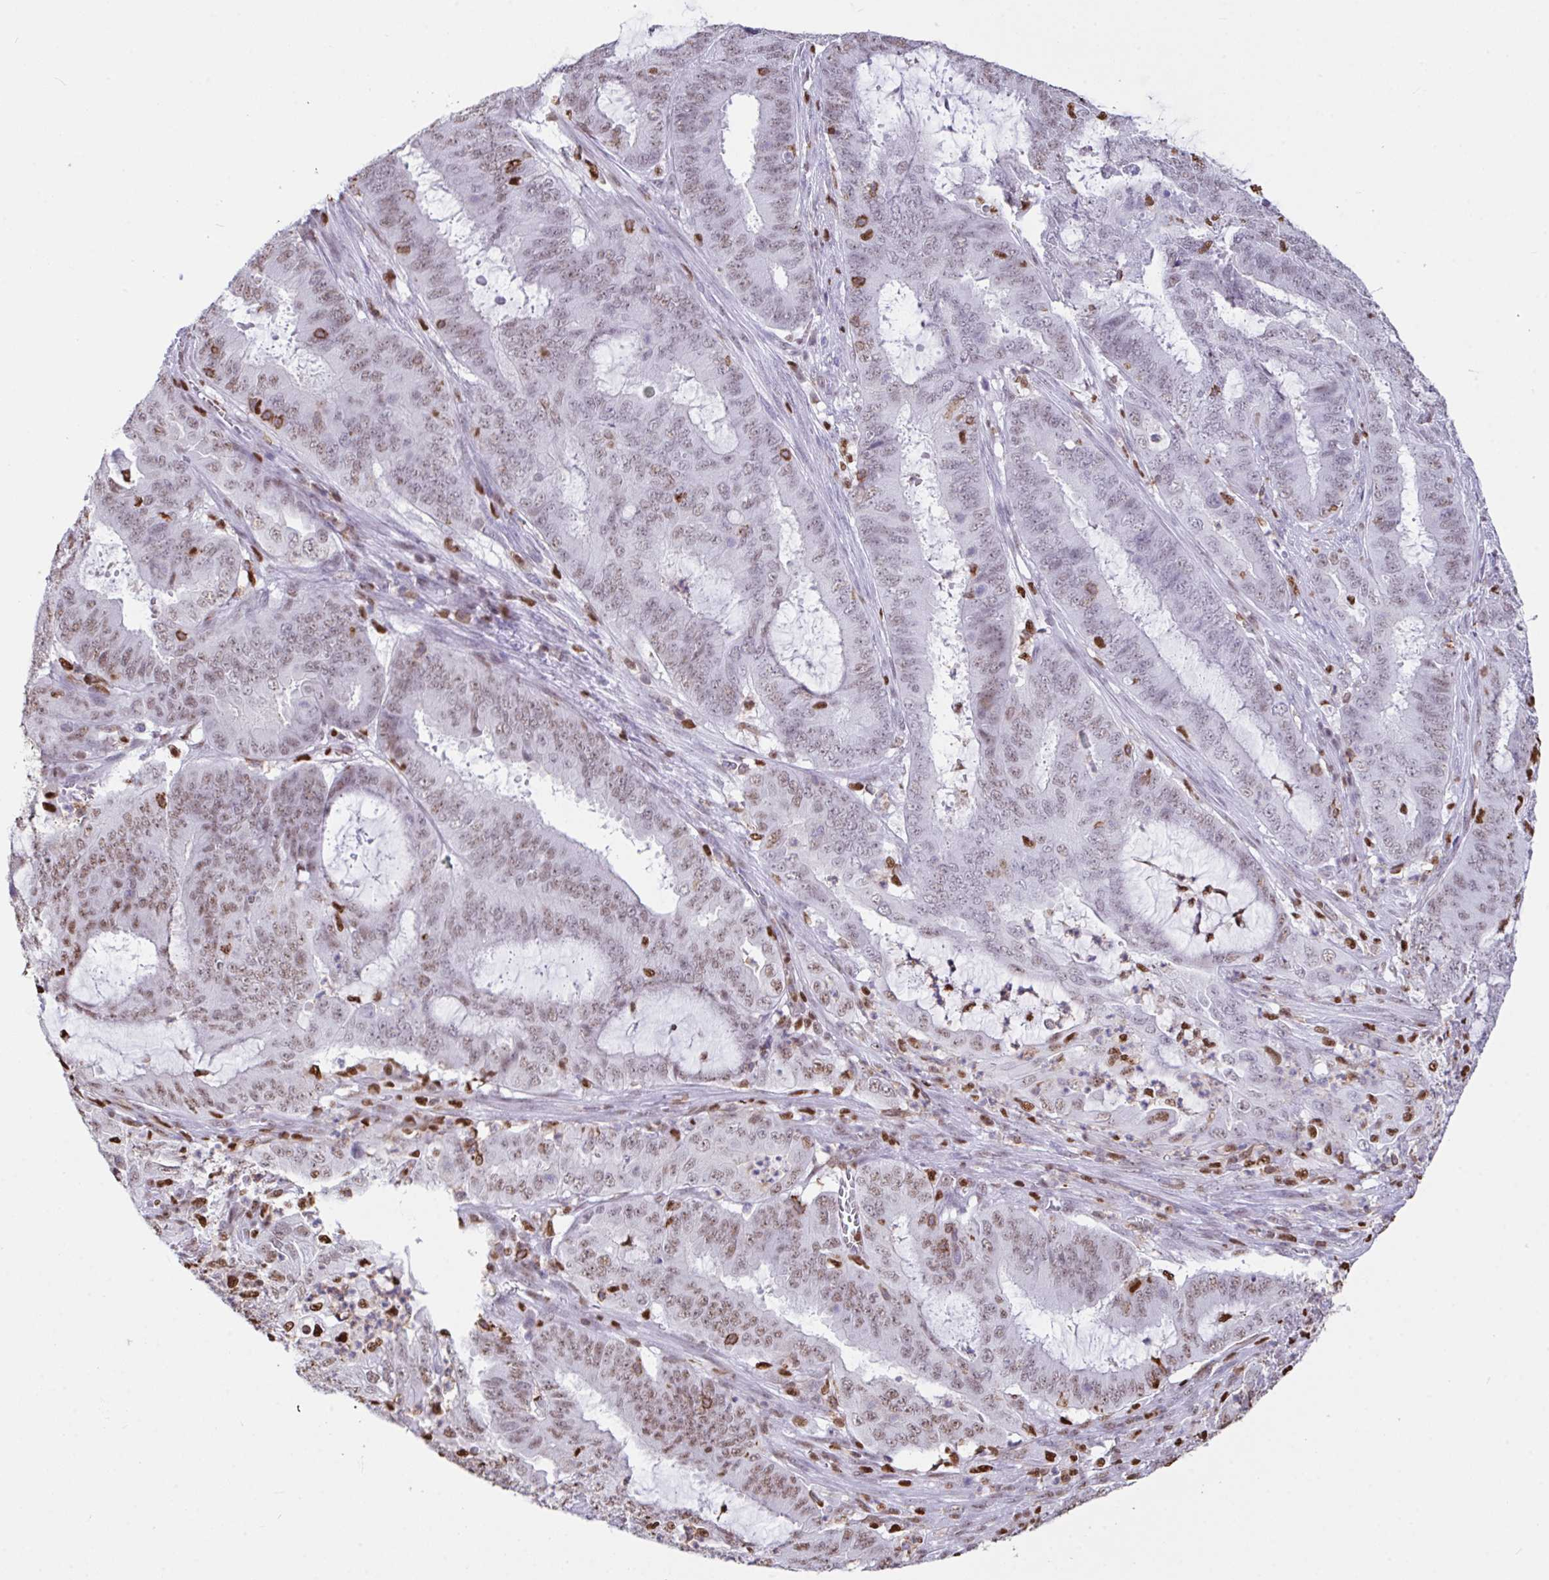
{"staining": {"intensity": "moderate", "quantity": ">75%", "location": "nuclear"}, "tissue": "endometrial cancer", "cell_type": "Tumor cells", "image_type": "cancer", "snomed": [{"axis": "morphology", "description": "Adenocarcinoma, NOS"}, {"axis": "topography", "description": "Endometrium"}], "caption": "Protein staining by immunohistochemistry (IHC) exhibits moderate nuclear positivity in about >75% of tumor cells in endometrial cancer (adenocarcinoma).", "gene": "BTBD10", "patient": {"sex": "female", "age": 51}}